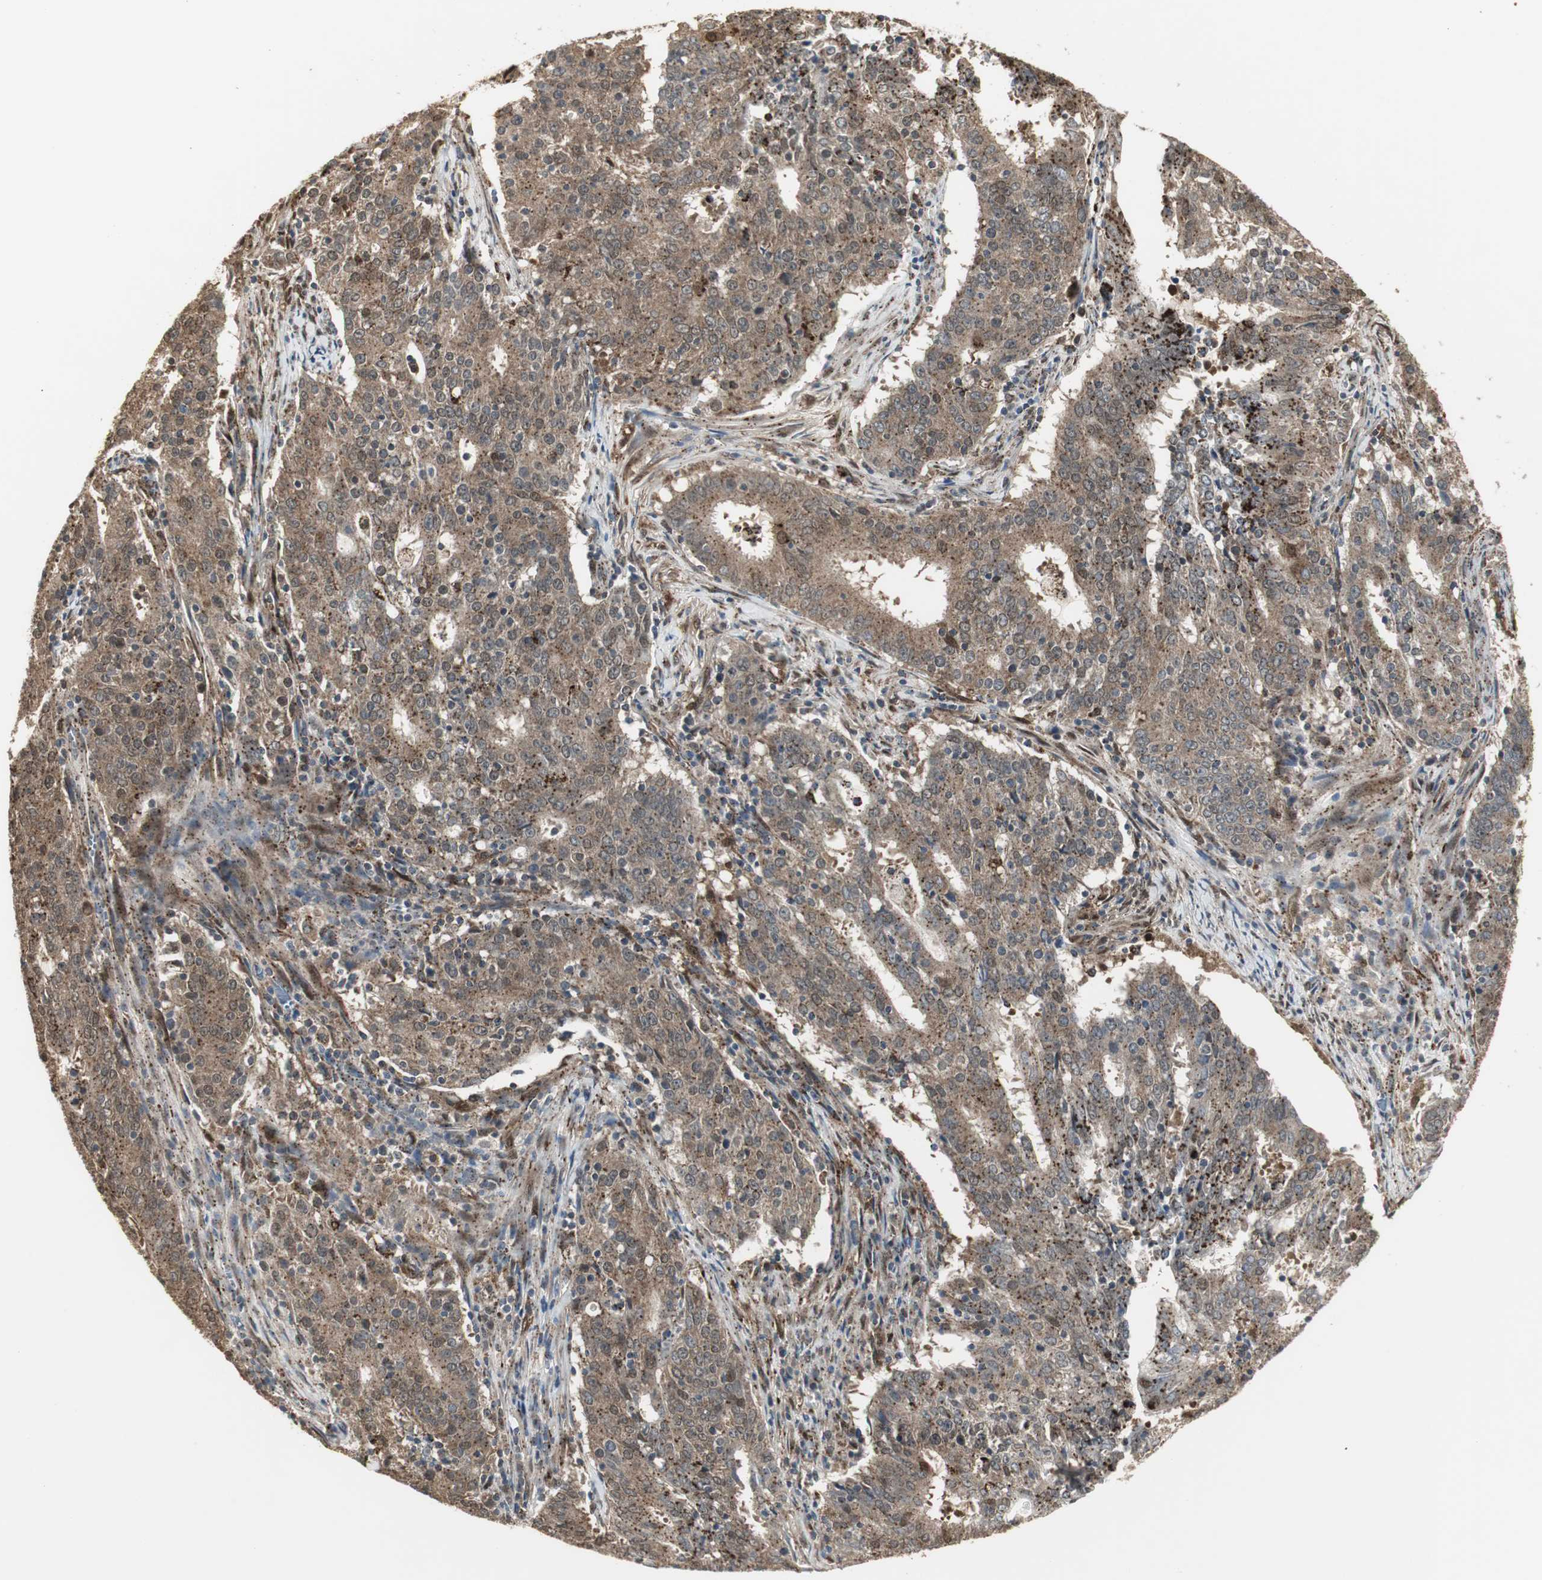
{"staining": {"intensity": "moderate", "quantity": ">75%", "location": "cytoplasmic/membranous,nuclear"}, "tissue": "cervical cancer", "cell_type": "Tumor cells", "image_type": "cancer", "snomed": [{"axis": "morphology", "description": "Adenocarcinoma, NOS"}, {"axis": "topography", "description": "Cervix"}], "caption": "Human cervical adenocarcinoma stained for a protein (brown) exhibits moderate cytoplasmic/membranous and nuclear positive expression in approximately >75% of tumor cells.", "gene": "PLIN3", "patient": {"sex": "female", "age": 44}}